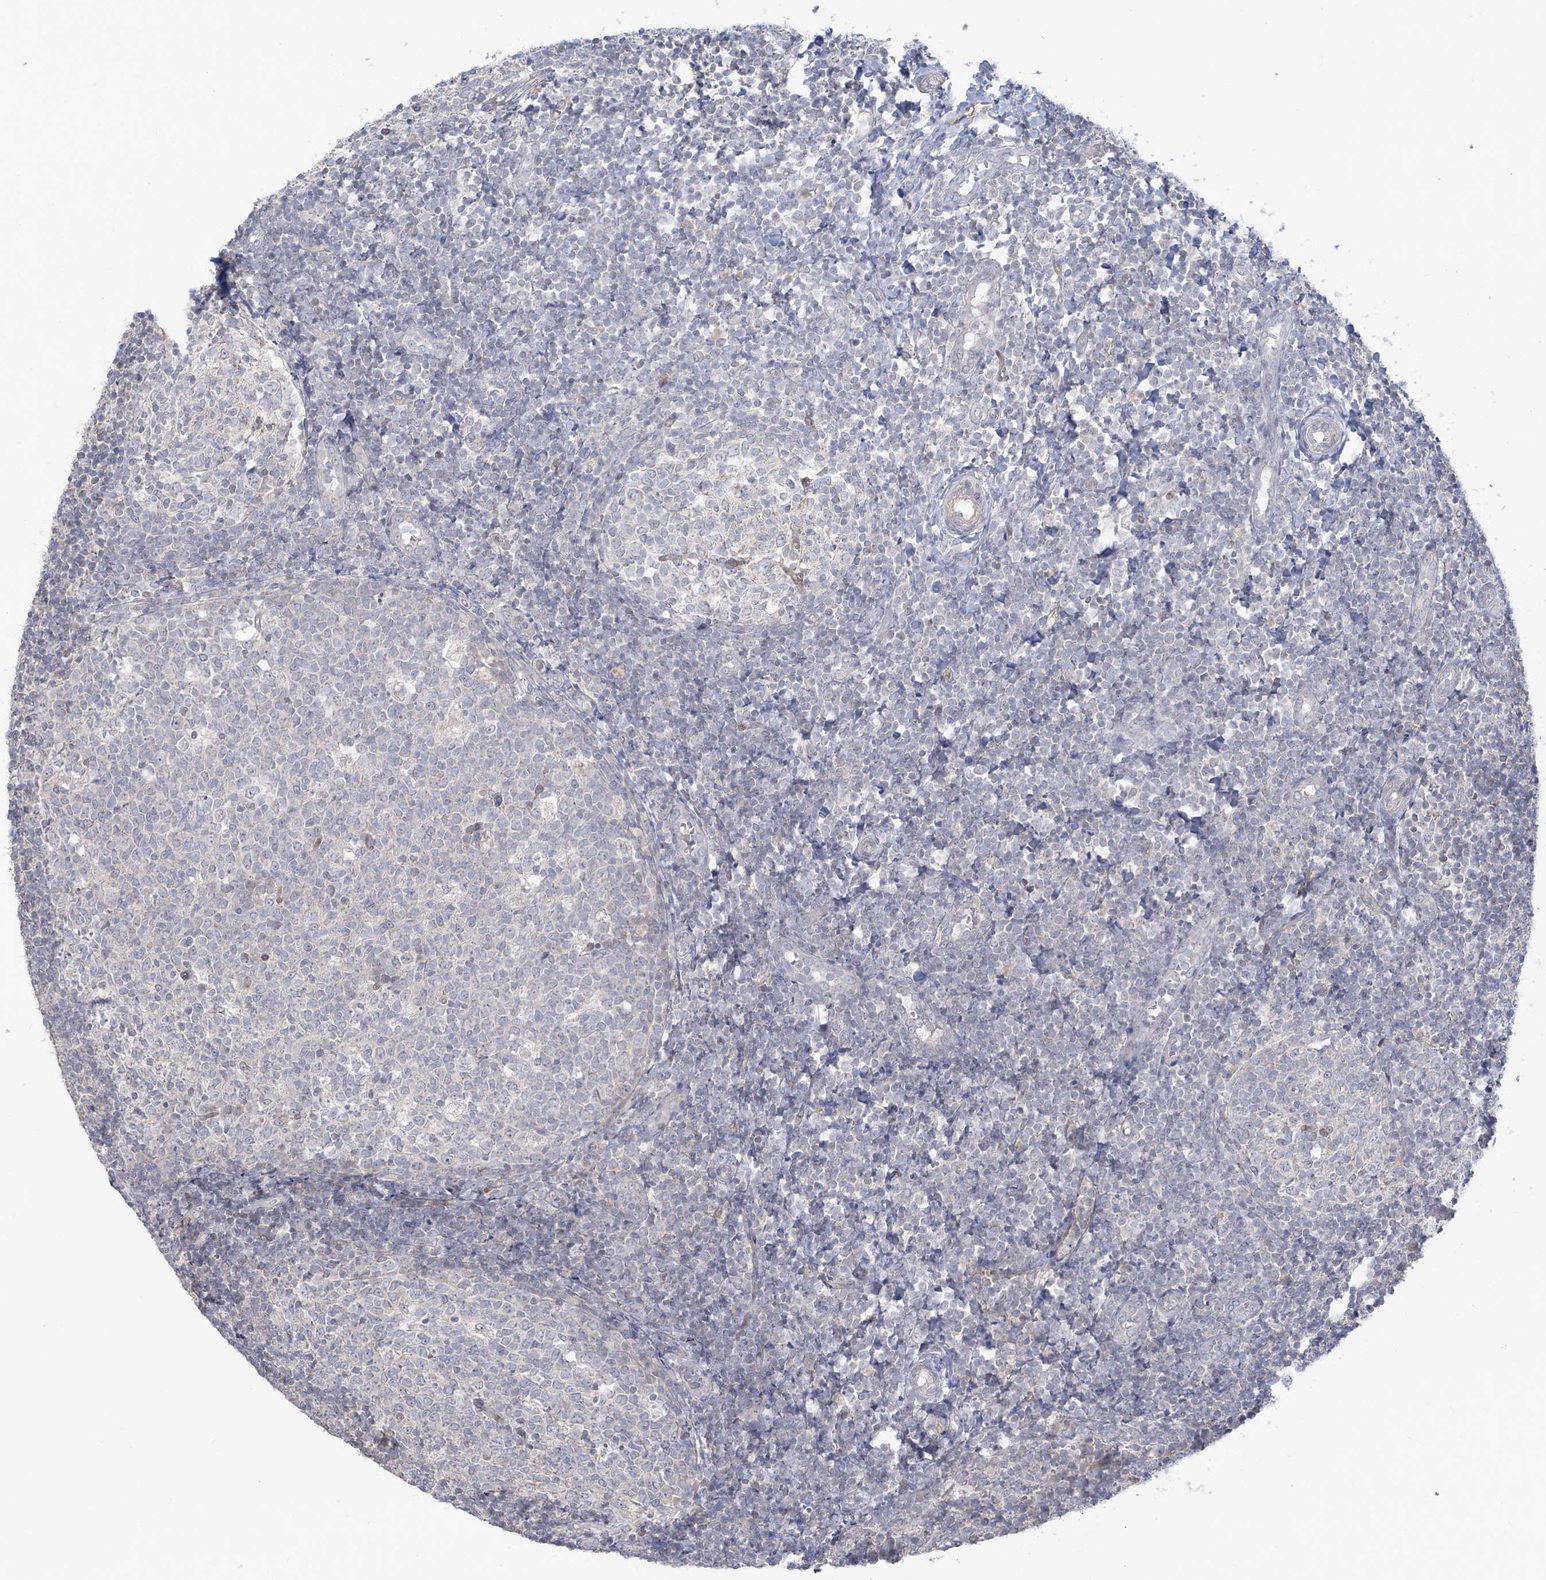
{"staining": {"intensity": "negative", "quantity": "none", "location": "none"}, "tissue": "tonsil", "cell_type": "Germinal center cells", "image_type": "normal", "snomed": [{"axis": "morphology", "description": "Normal tissue, NOS"}, {"axis": "topography", "description": "Tonsil"}], "caption": "This is an immunohistochemistry photomicrograph of unremarkable tonsil. There is no expression in germinal center cells.", "gene": "FARSB", "patient": {"sex": "female", "age": 19}}